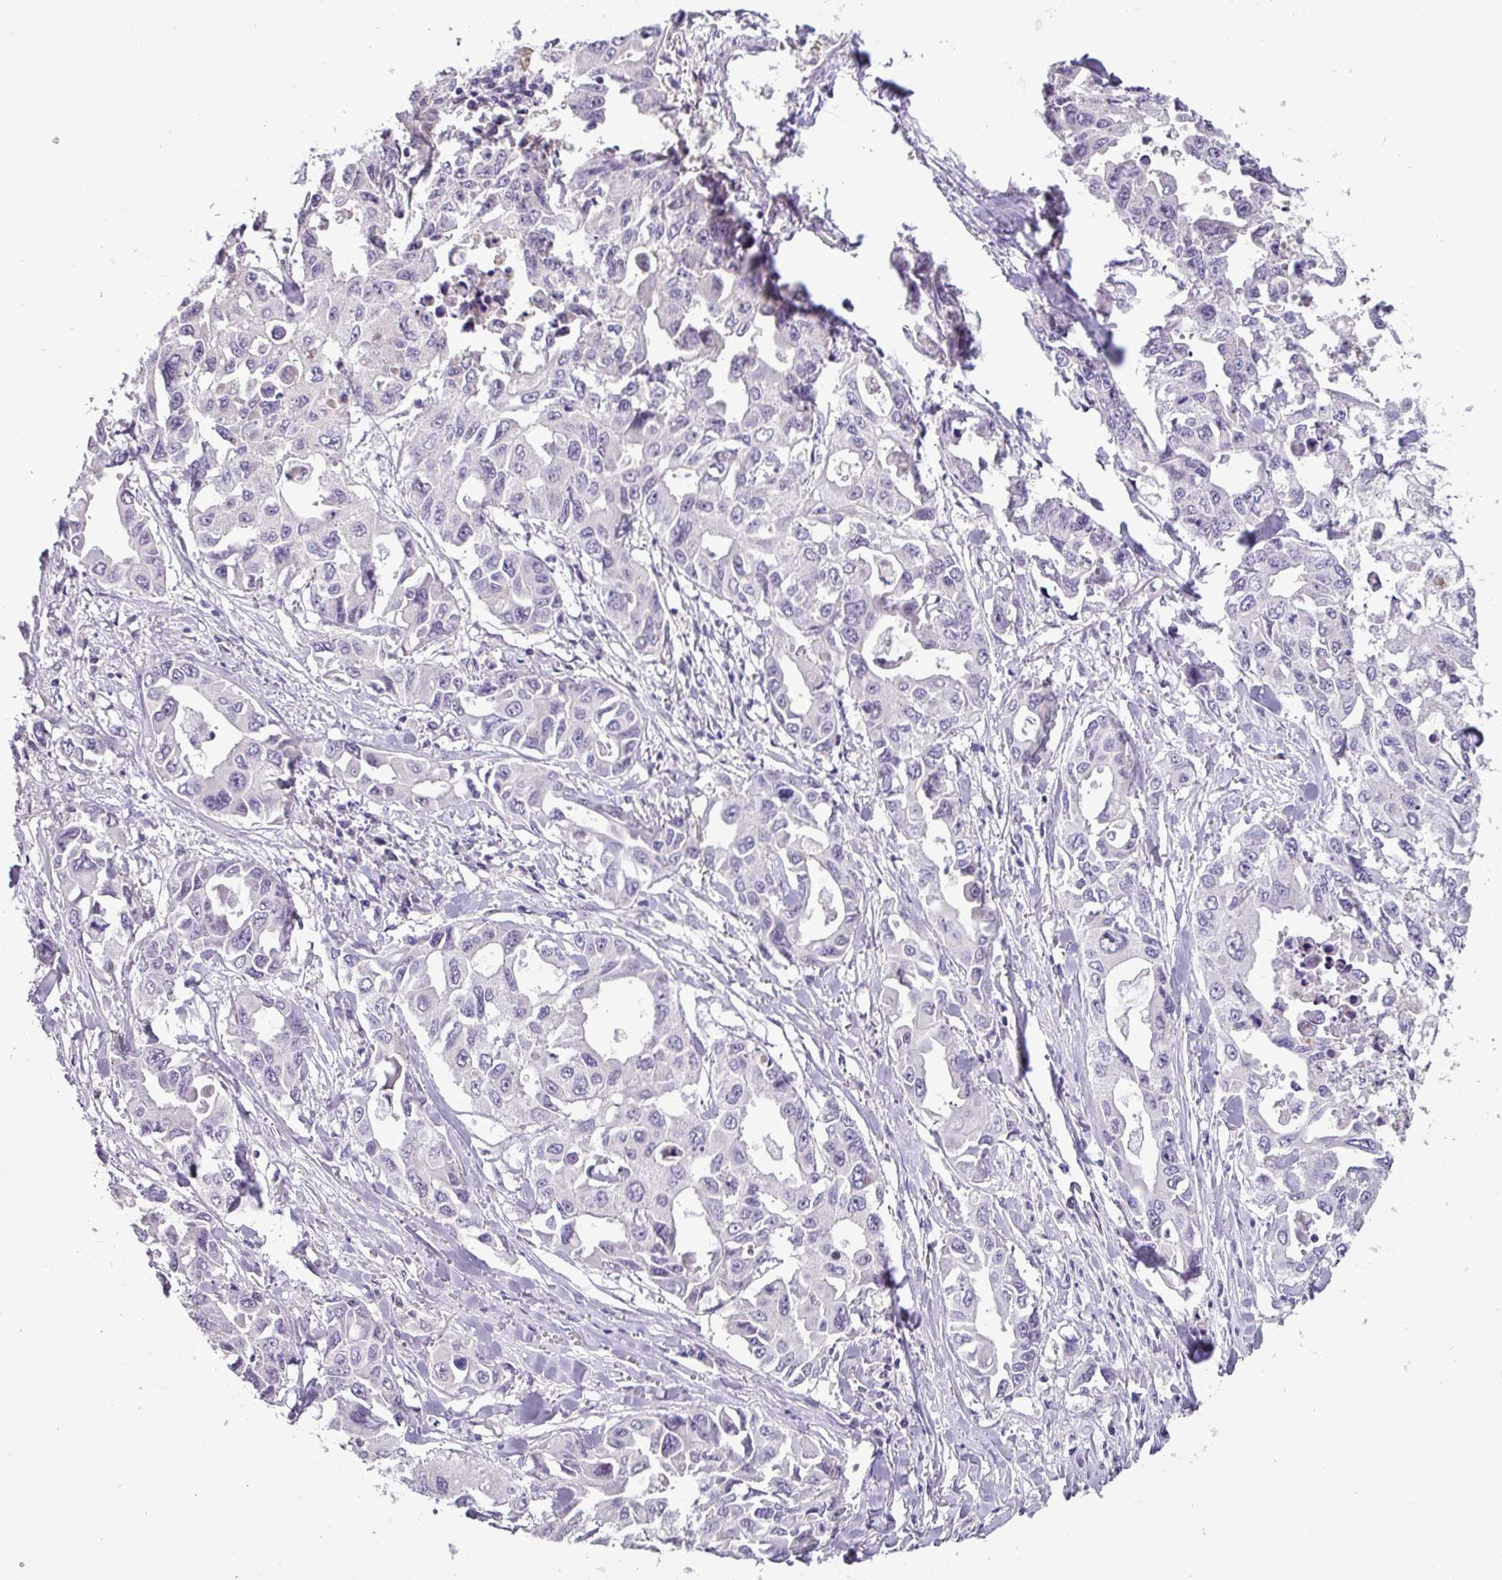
{"staining": {"intensity": "negative", "quantity": "none", "location": "none"}, "tissue": "lung cancer", "cell_type": "Tumor cells", "image_type": "cancer", "snomed": [{"axis": "morphology", "description": "Adenocarcinoma, NOS"}, {"axis": "topography", "description": "Lung"}], "caption": "Human lung cancer (adenocarcinoma) stained for a protein using immunohistochemistry displays no expression in tumor cells.", "gene": "PNLDC1", "patient": {"sex": "male", "age": 64}}